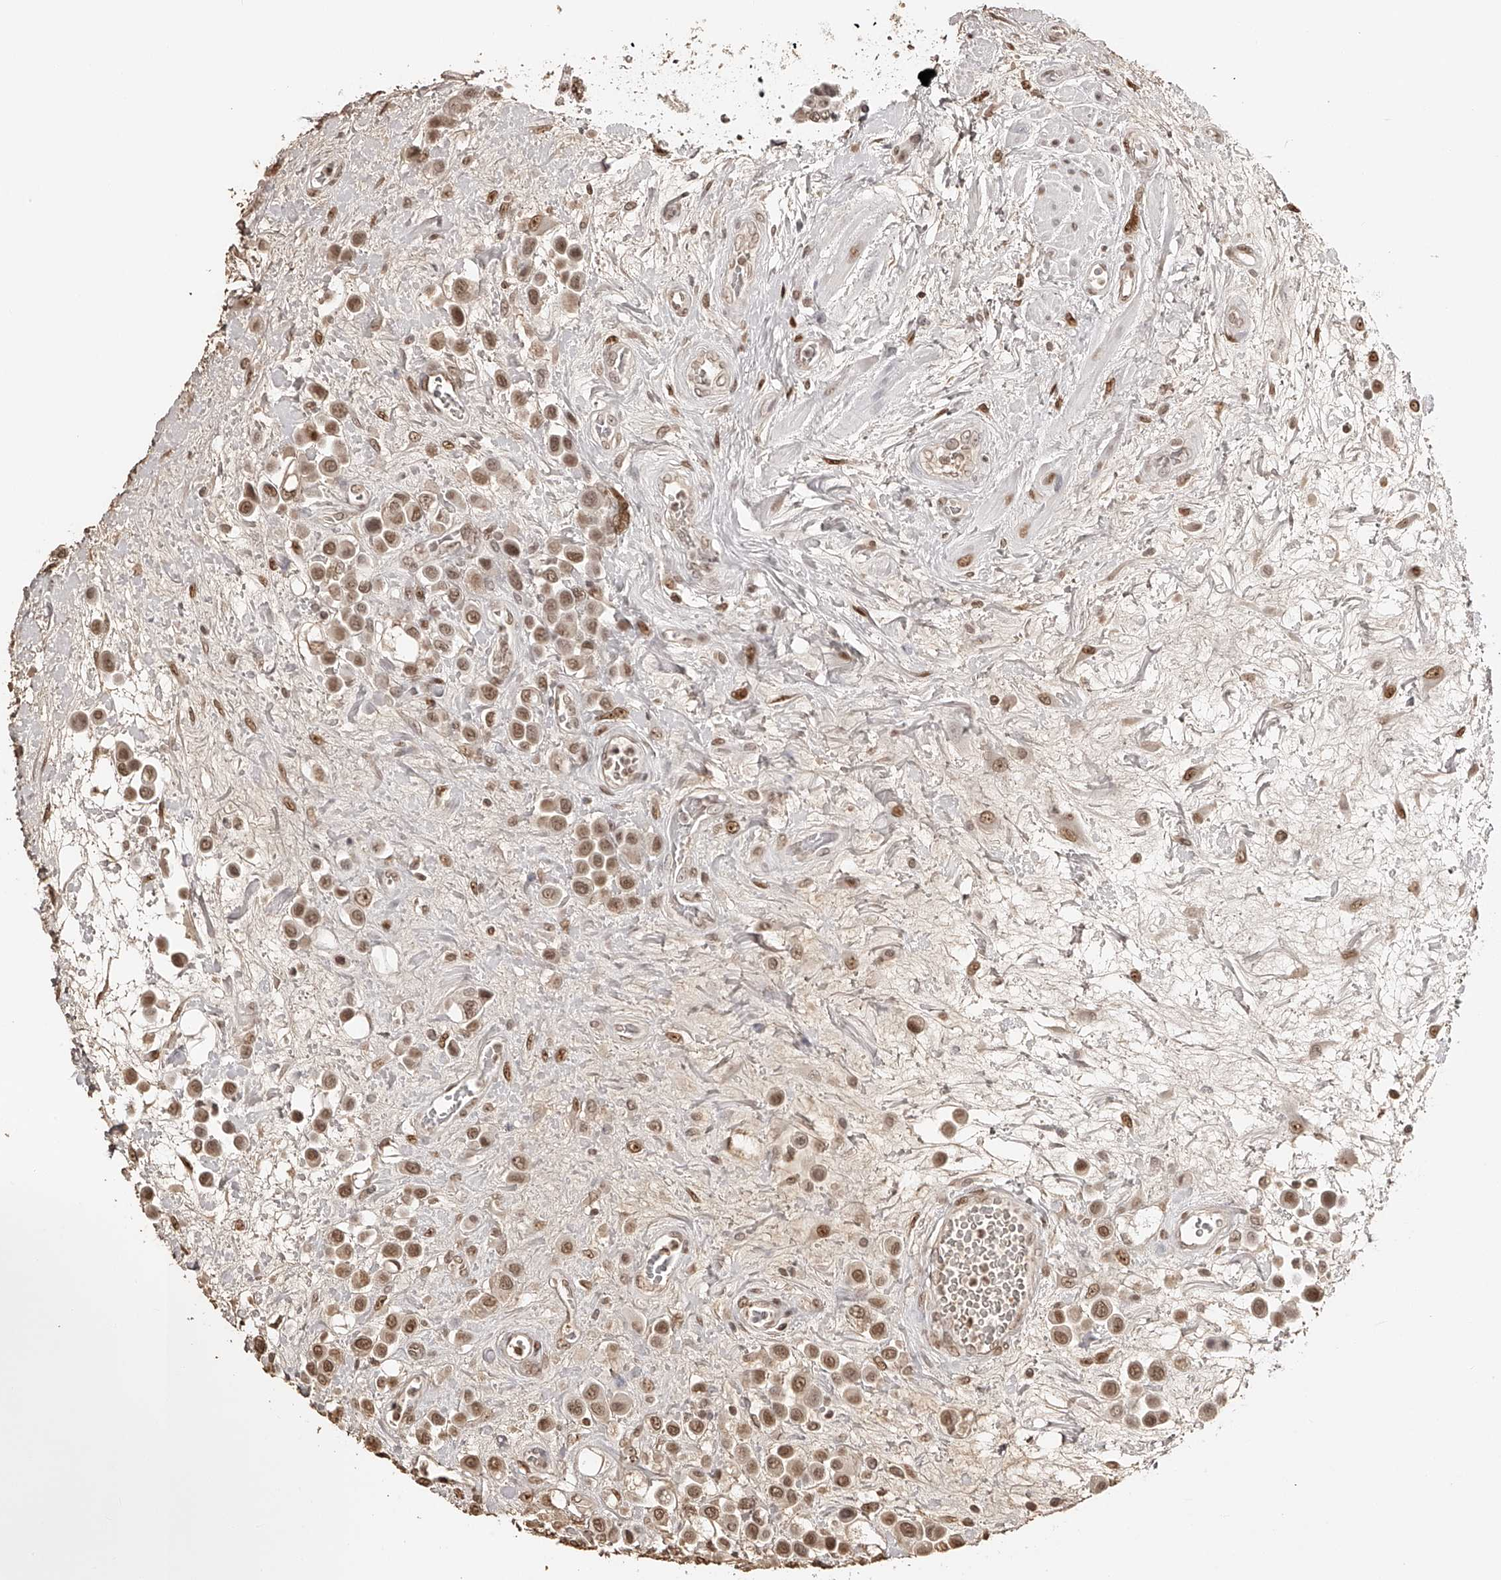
{"staining": {"intensity": "moderate", "quantity": ">75%", "location": "nuclear"}, "tissue": "urothelial cancer", "cell_type": "Tumor cells", "image_type": "cancer", "snomed": [{"axis": "morphology", "description": "Urothelial carcinoma, High grade"}, {"axis": "topography", "description": "Urinary bladder"}], "caption": "Immunohistochemistry (IHC) (DAB (3,3'-diaminobenzidine)) staining of human urothelial cancer shows moderate nuclear protein expression in approximately >75% of tumor cells. The staining is performed using DAB (3,3'-diaminobenzidine) brown chromogen to label protein expression. The nuclei are counter-stained blue using hematoxylin.", "gene": "ZNF503", "patient": {"sex": "male", "age": 50}}